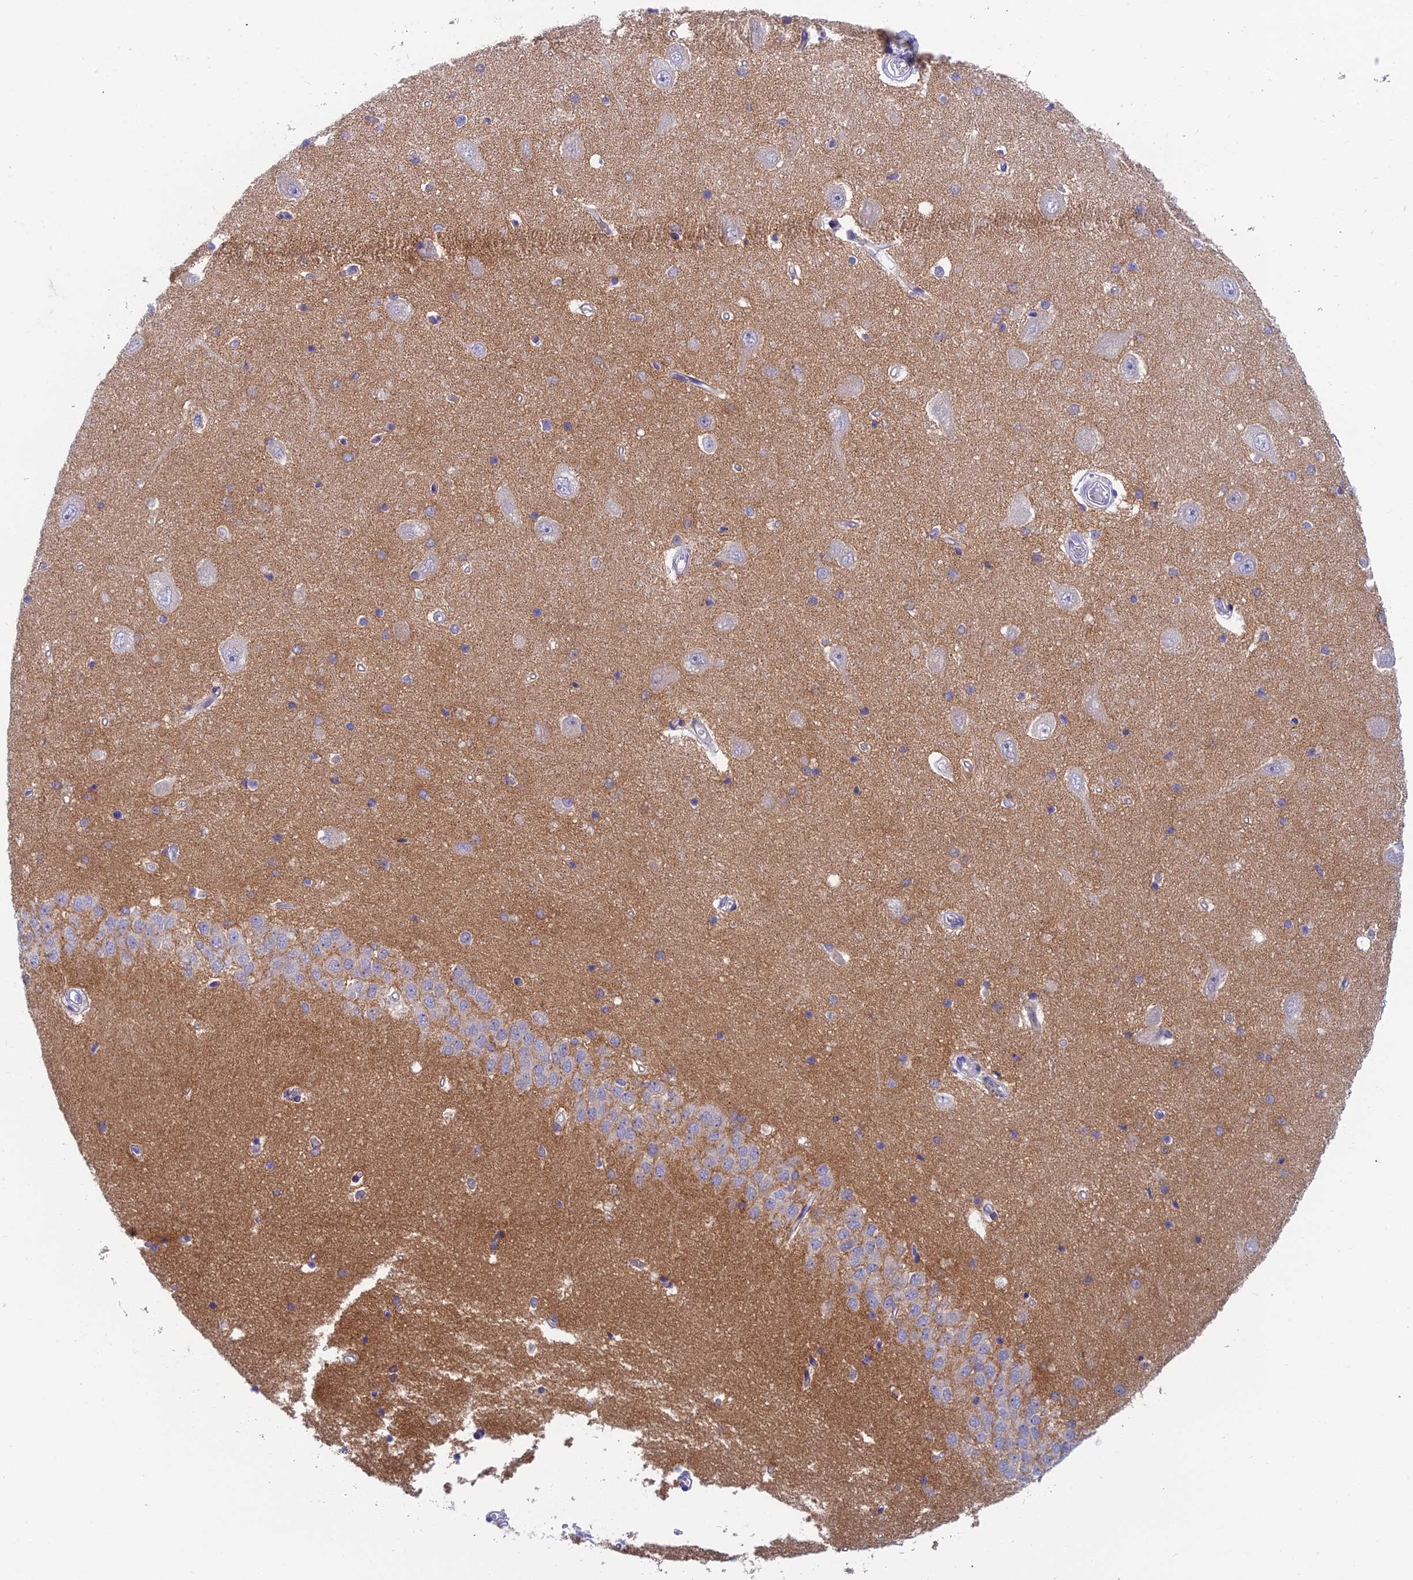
{"staining": {"intensity": "negative", "quantity": "none", "location": "none"}, "tissue": "hippocampus", "cell_type": "Glial cells", "image_type": "normal", "snomed": [{"axis": "morphology", "description": "Normal tissue, NOS"}, {"axis": "topography", "description": "Hippocampus"}], "caption": "This is an immunohistochemistry (IHC) histopathology image of normal human hippocampus. There is no positivity in glial cells.", "gene": "TMEM161B", "patient": {"sex": "male", "age": 45}}